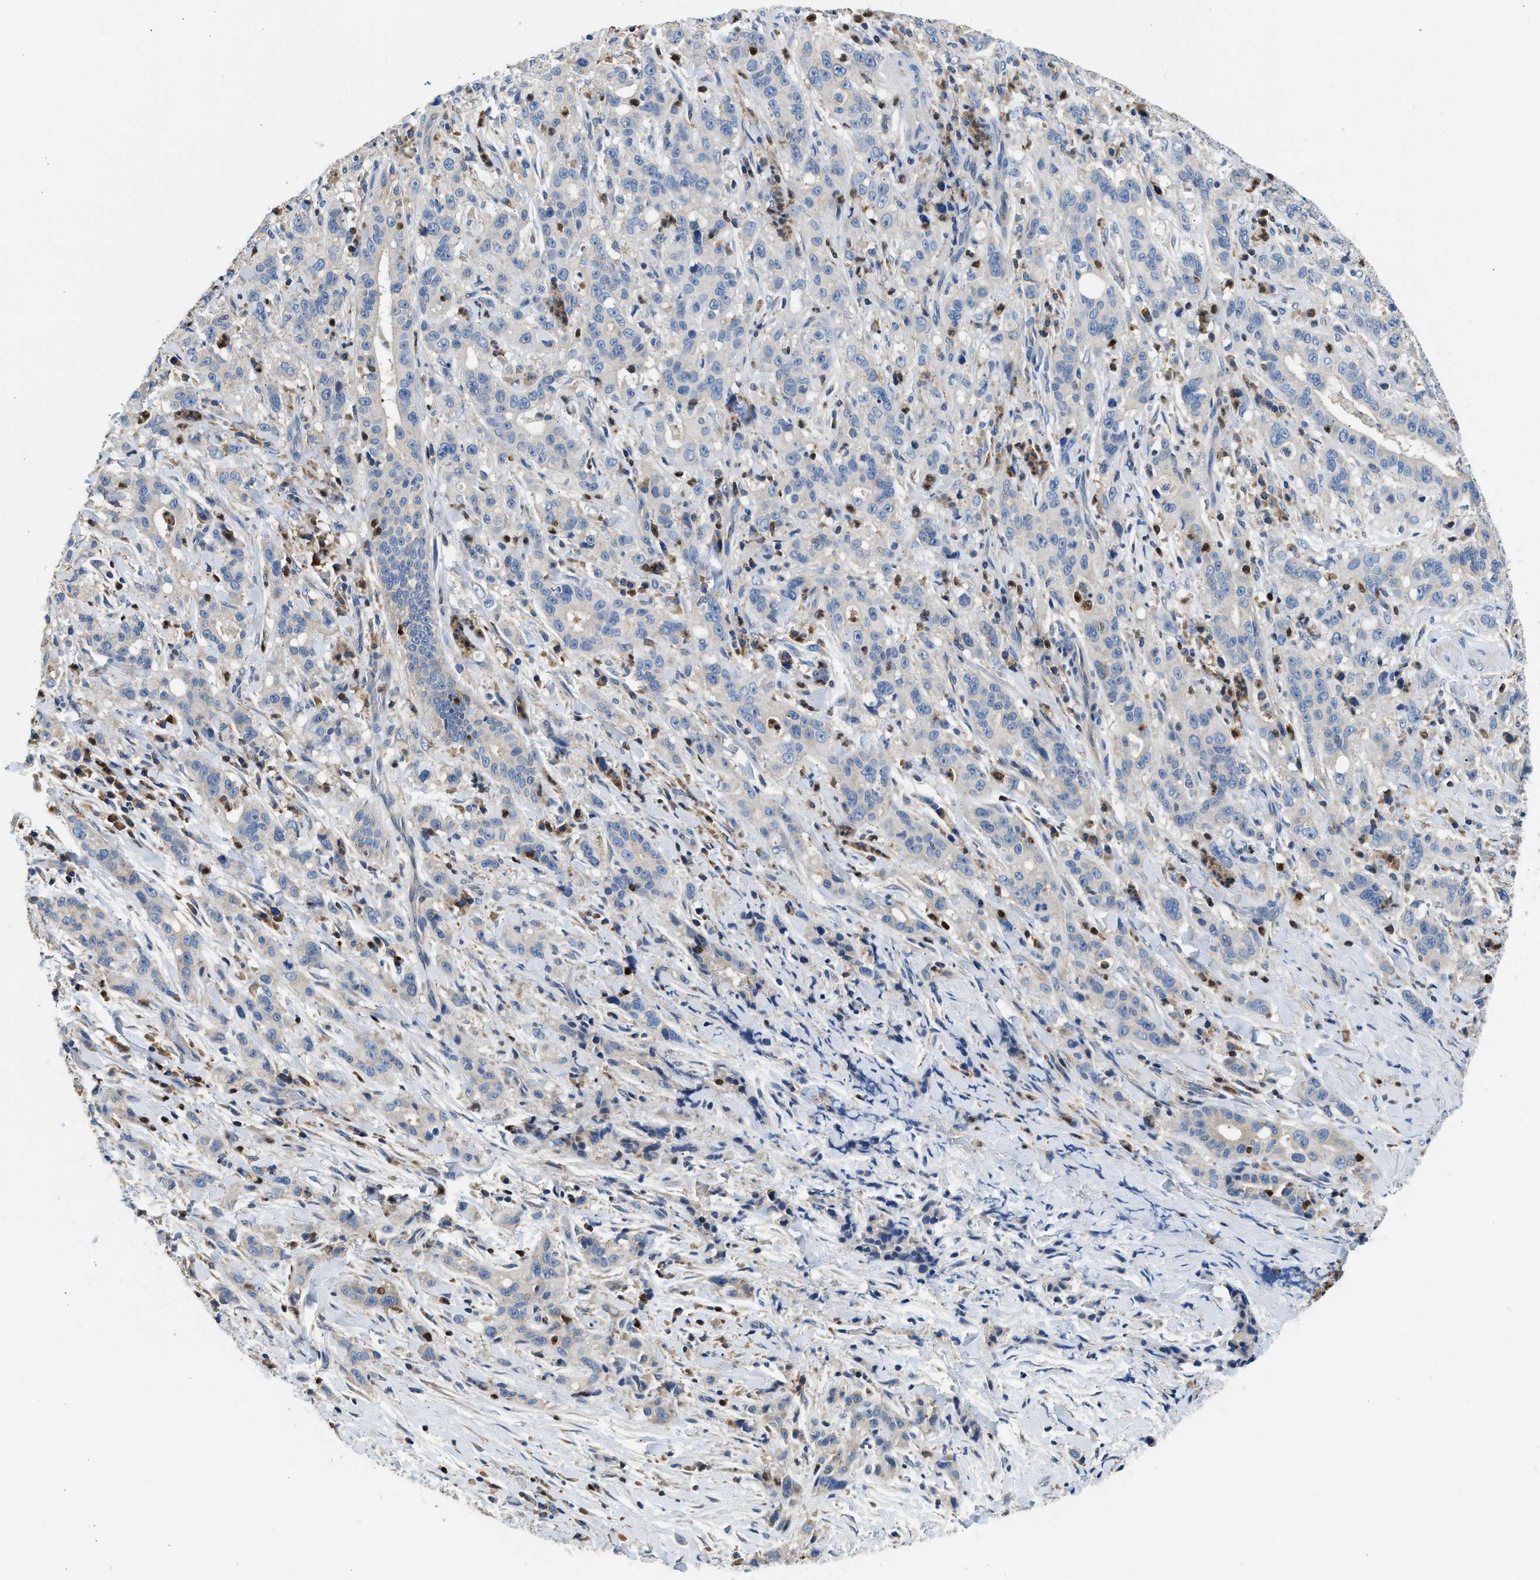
{"staining": {"intensity": "weak", "quantity": "25%-75%", "location": "cytoplasmic/membranous"}, "tissue": "liver cancer", "cell_type": "Tumor cells", "image_type": "cancer", "snomed": [{"axis": "morphology", "description": "Cholangiocarcinoma"}, {"axis": "topography", "description": "Liver"}], "caption": "The image shows immunohistochemical staining of cholangiocarcinoma (liver). There is weak cytoplasmic/membranous expression is identified in about 25%-75% of tumor cells. (DAB (3,3'-diaminobenzidine) = brown stain, brightfield microscopy at high magnification).", "gene": "TOX", "patient": {"sex": "female", "age": 38}}